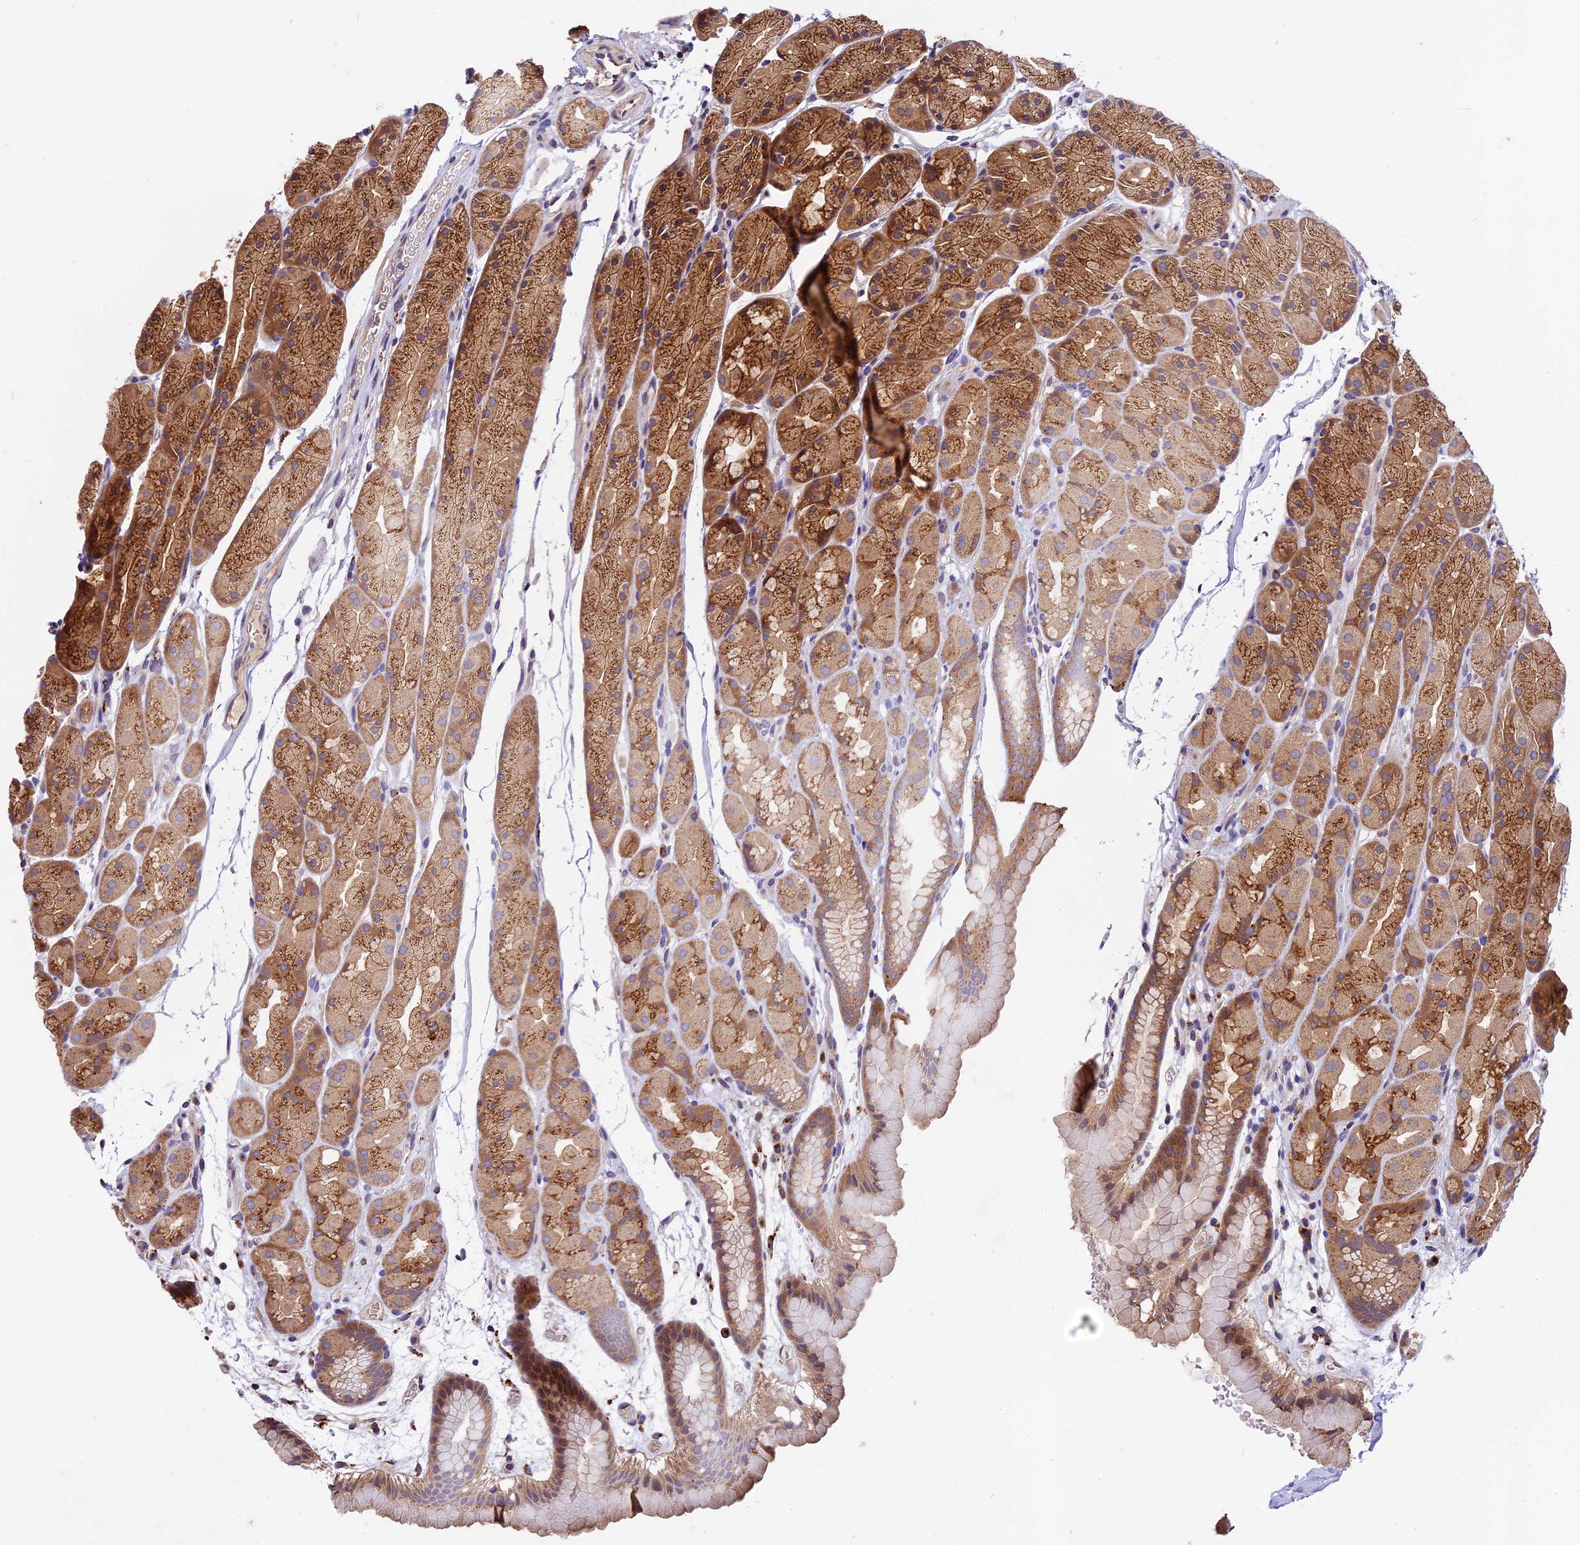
{"staining": {"intensity": "strong", "quantity": ">75%", "location": "cytoplasmic/membranous"}, "tissue": "stomach", "cell_type": "Glandular cells", "image_type": "normal", "snomed": [{"axis": "morphology", "description": "Normal tissue, NOS"}, {"axis": "topography", "description": "Stomach, upper"}, {"axis": "topography", "description": "Stomach"}], "caption": "Approximately >75% of glandular cells in normal stomach exhibit strong cytoplasmic/membranous protein positivity as visualized by brown immunohistochemical staining.", "gene": "COPE", "patient": {"sex": "male", "age": 47}}